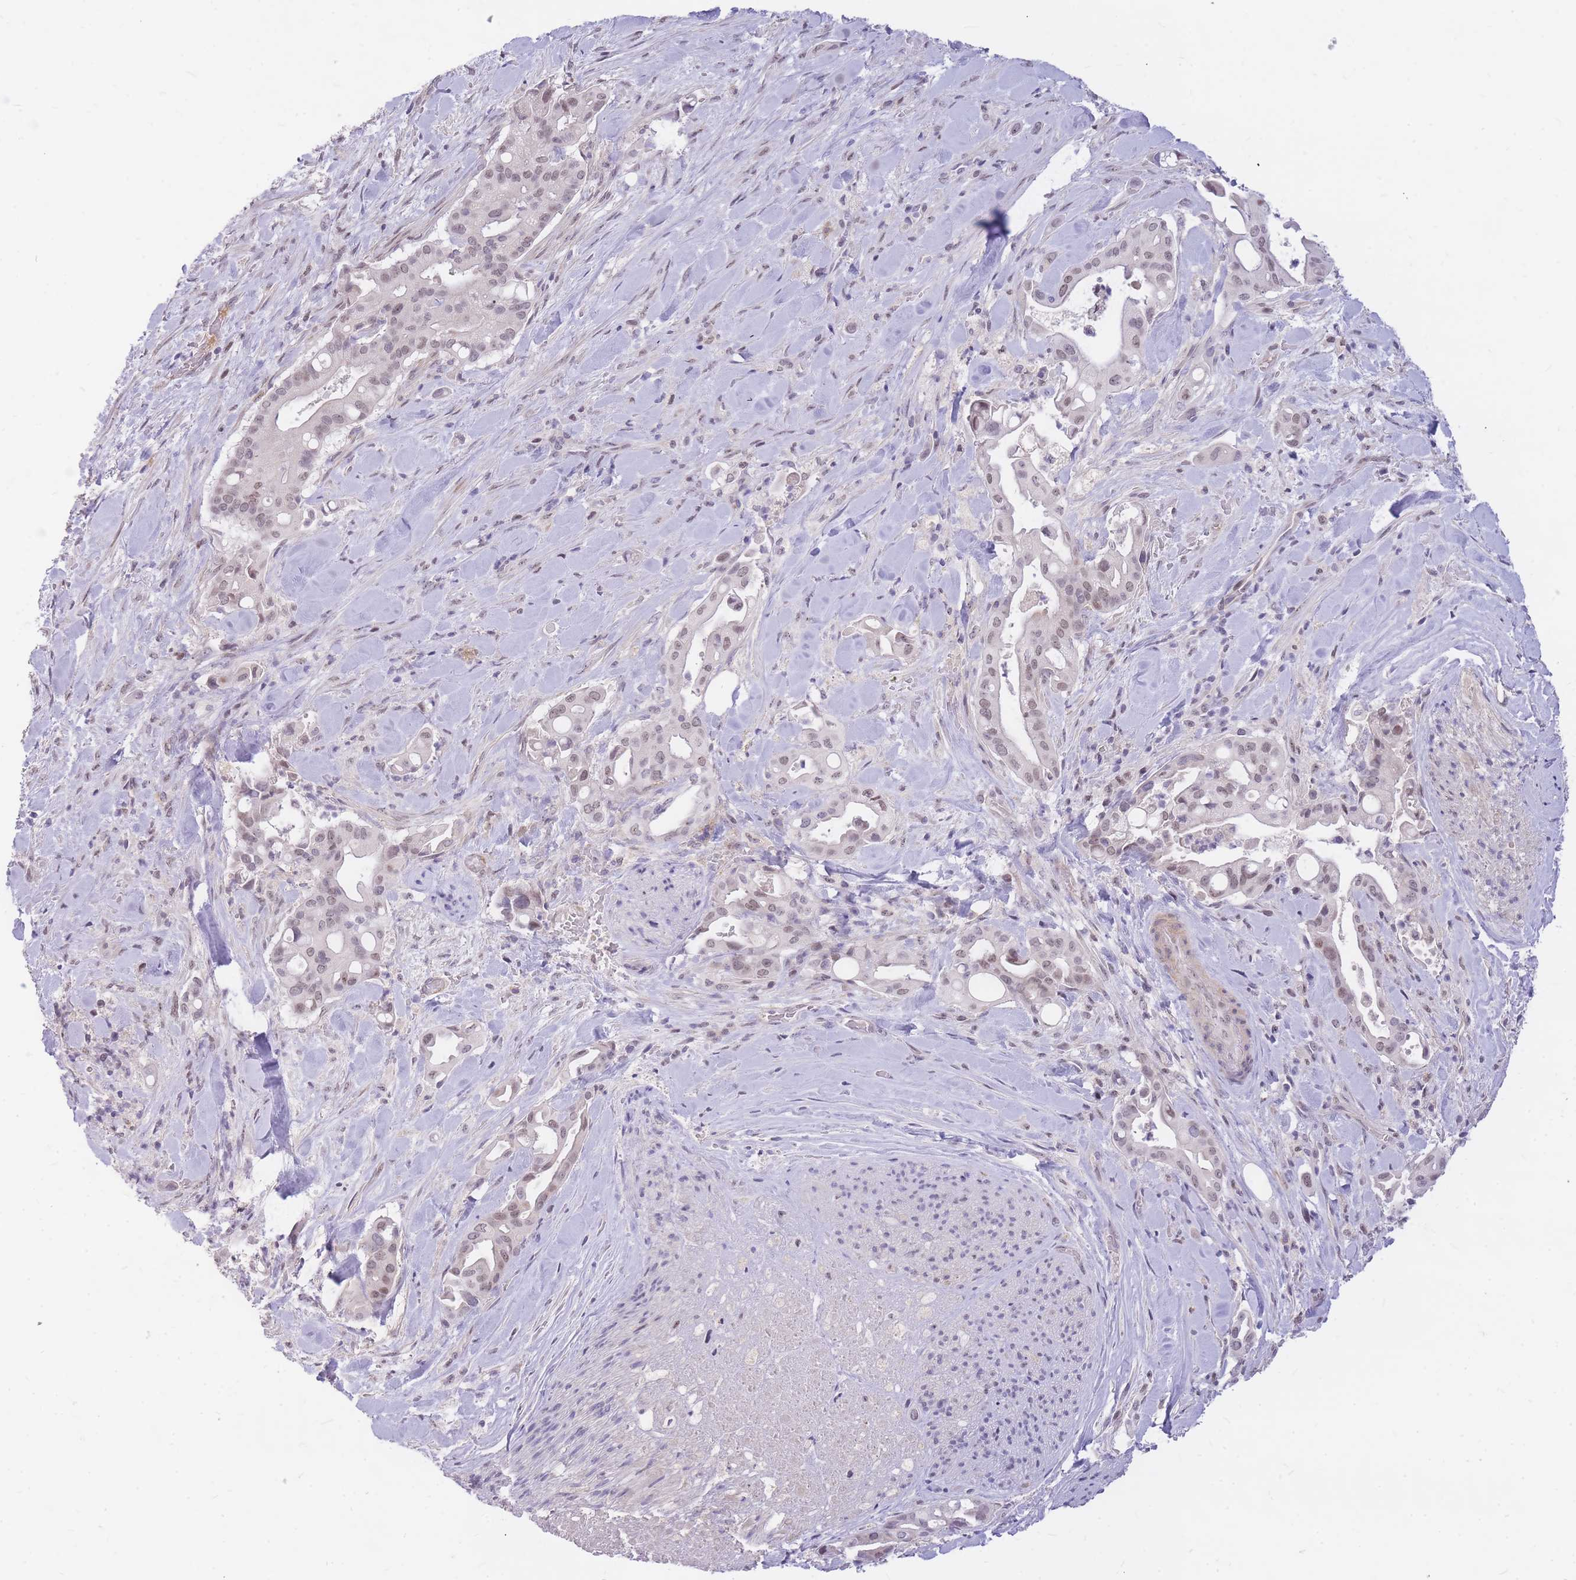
{"staining": {"intensity": "weak", "quantity": ">75%", "location": "nuclear"}, "tissue": "liver cancer", "cell_type": "Tumor cells", "image_type": "cancer", "snomed": [{"axis": "morphology", "description": "Cholangiocarcinoma"}, {"axis": "topography", "description": "Liver"}], "caption": "Immunohistochemistry image of liver cancer (cholangiocarcinoma) stained for a protein (brown), which reveals low levels of weak nuclear expression in approximately >75% of tumor cells.", "gene": "TLE2", "patient": {"sex": "female", "age": 68}}